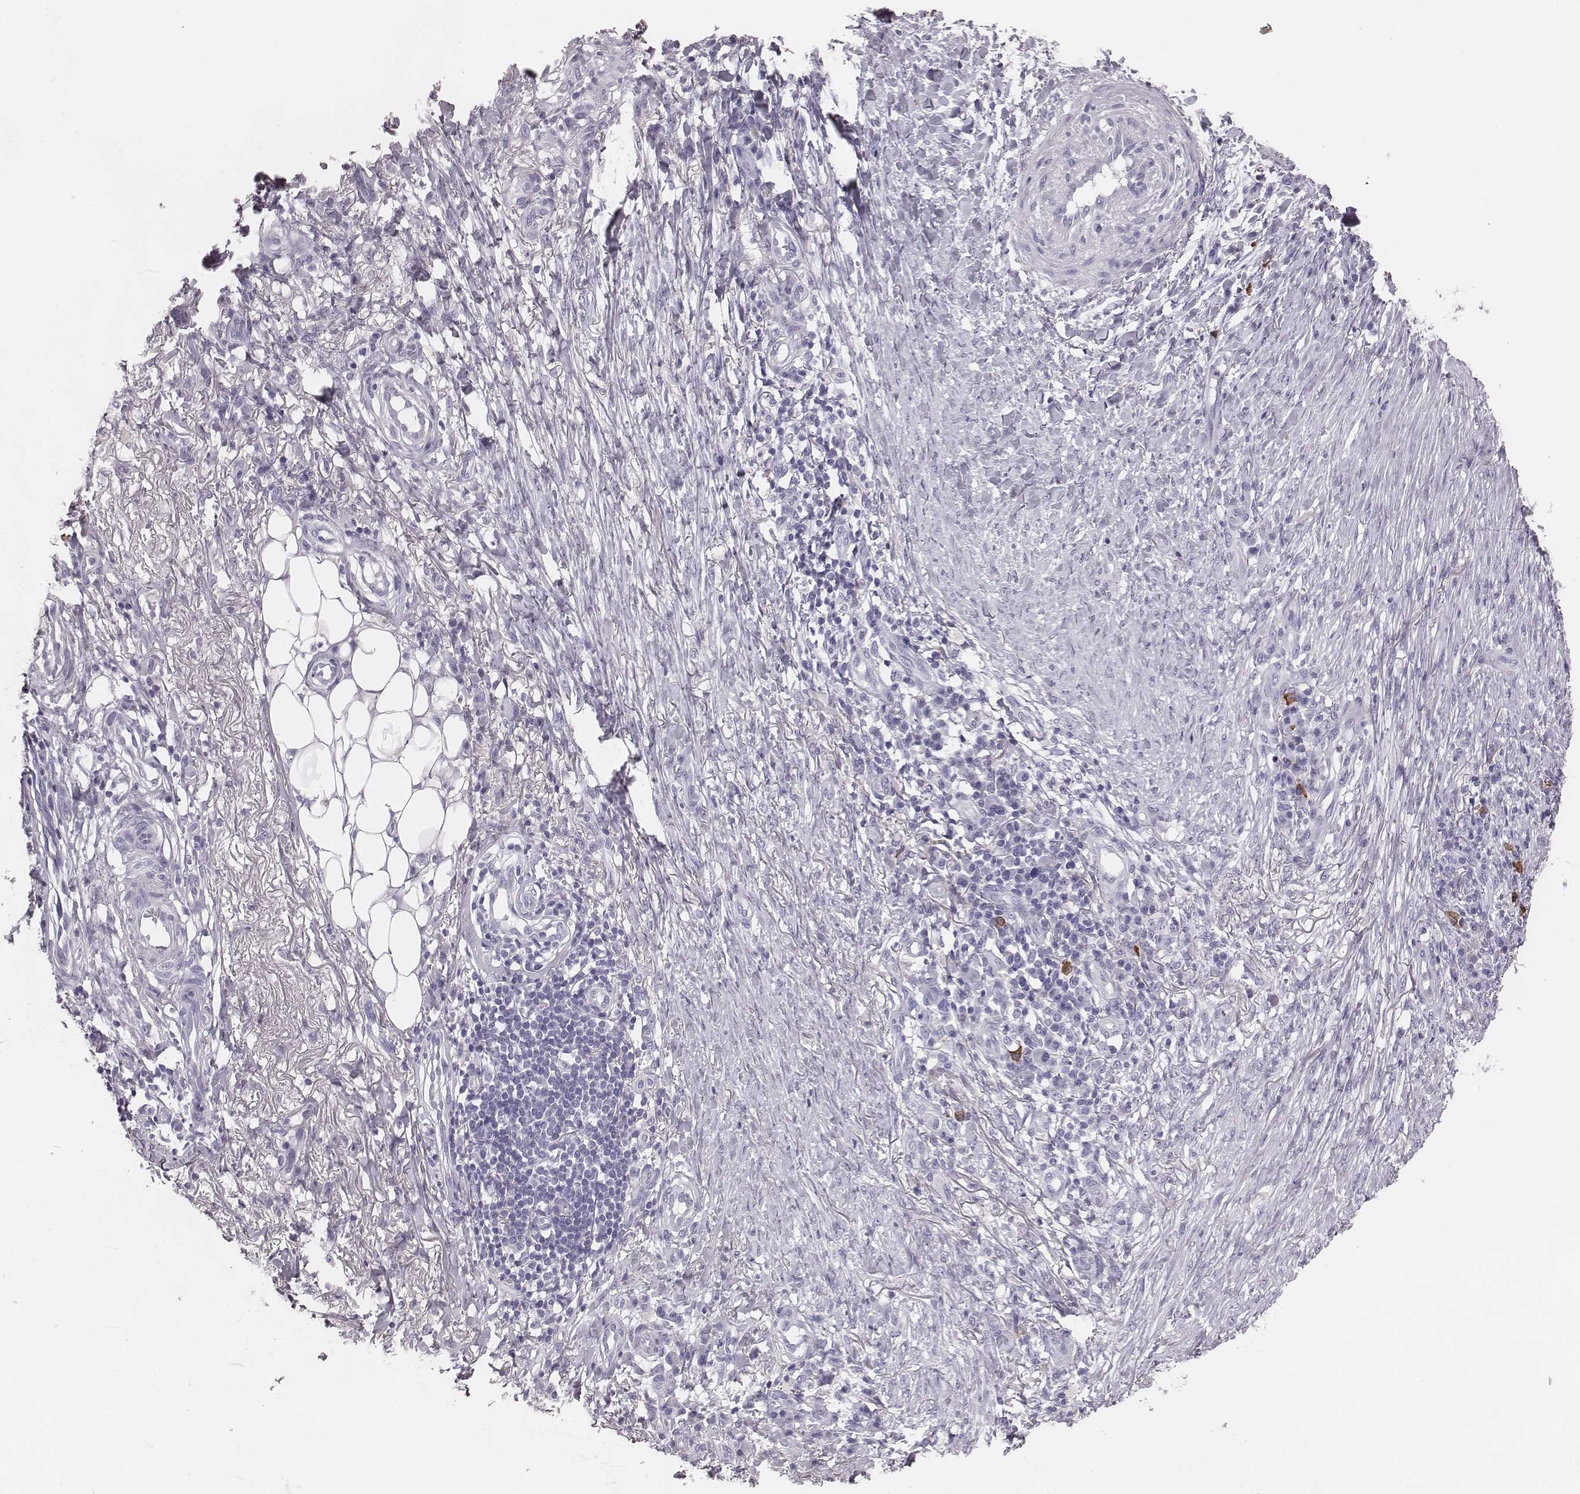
{"staining": {"intensity": "negative", "quantity": "none", "location": "none"}, "tissue": "skin cancer", "cell_type": "Tumor cells", "image_type": "cancer", "snomed": [{"axis": "morphology", "description": "Squamous cell carcinoma, NOS"}, {"axis": "topography", "description": "Skin"}], "caption": "This photomicrograph is of skin cancer (squamous cell carcinoma) stained with immunohistochemistry to label a protein in brown with the nuclei are counter-stained blue. There is no expression in tumor cells.", "gene": "CSH1", "patient": {"sex": "male", "age": 70}}